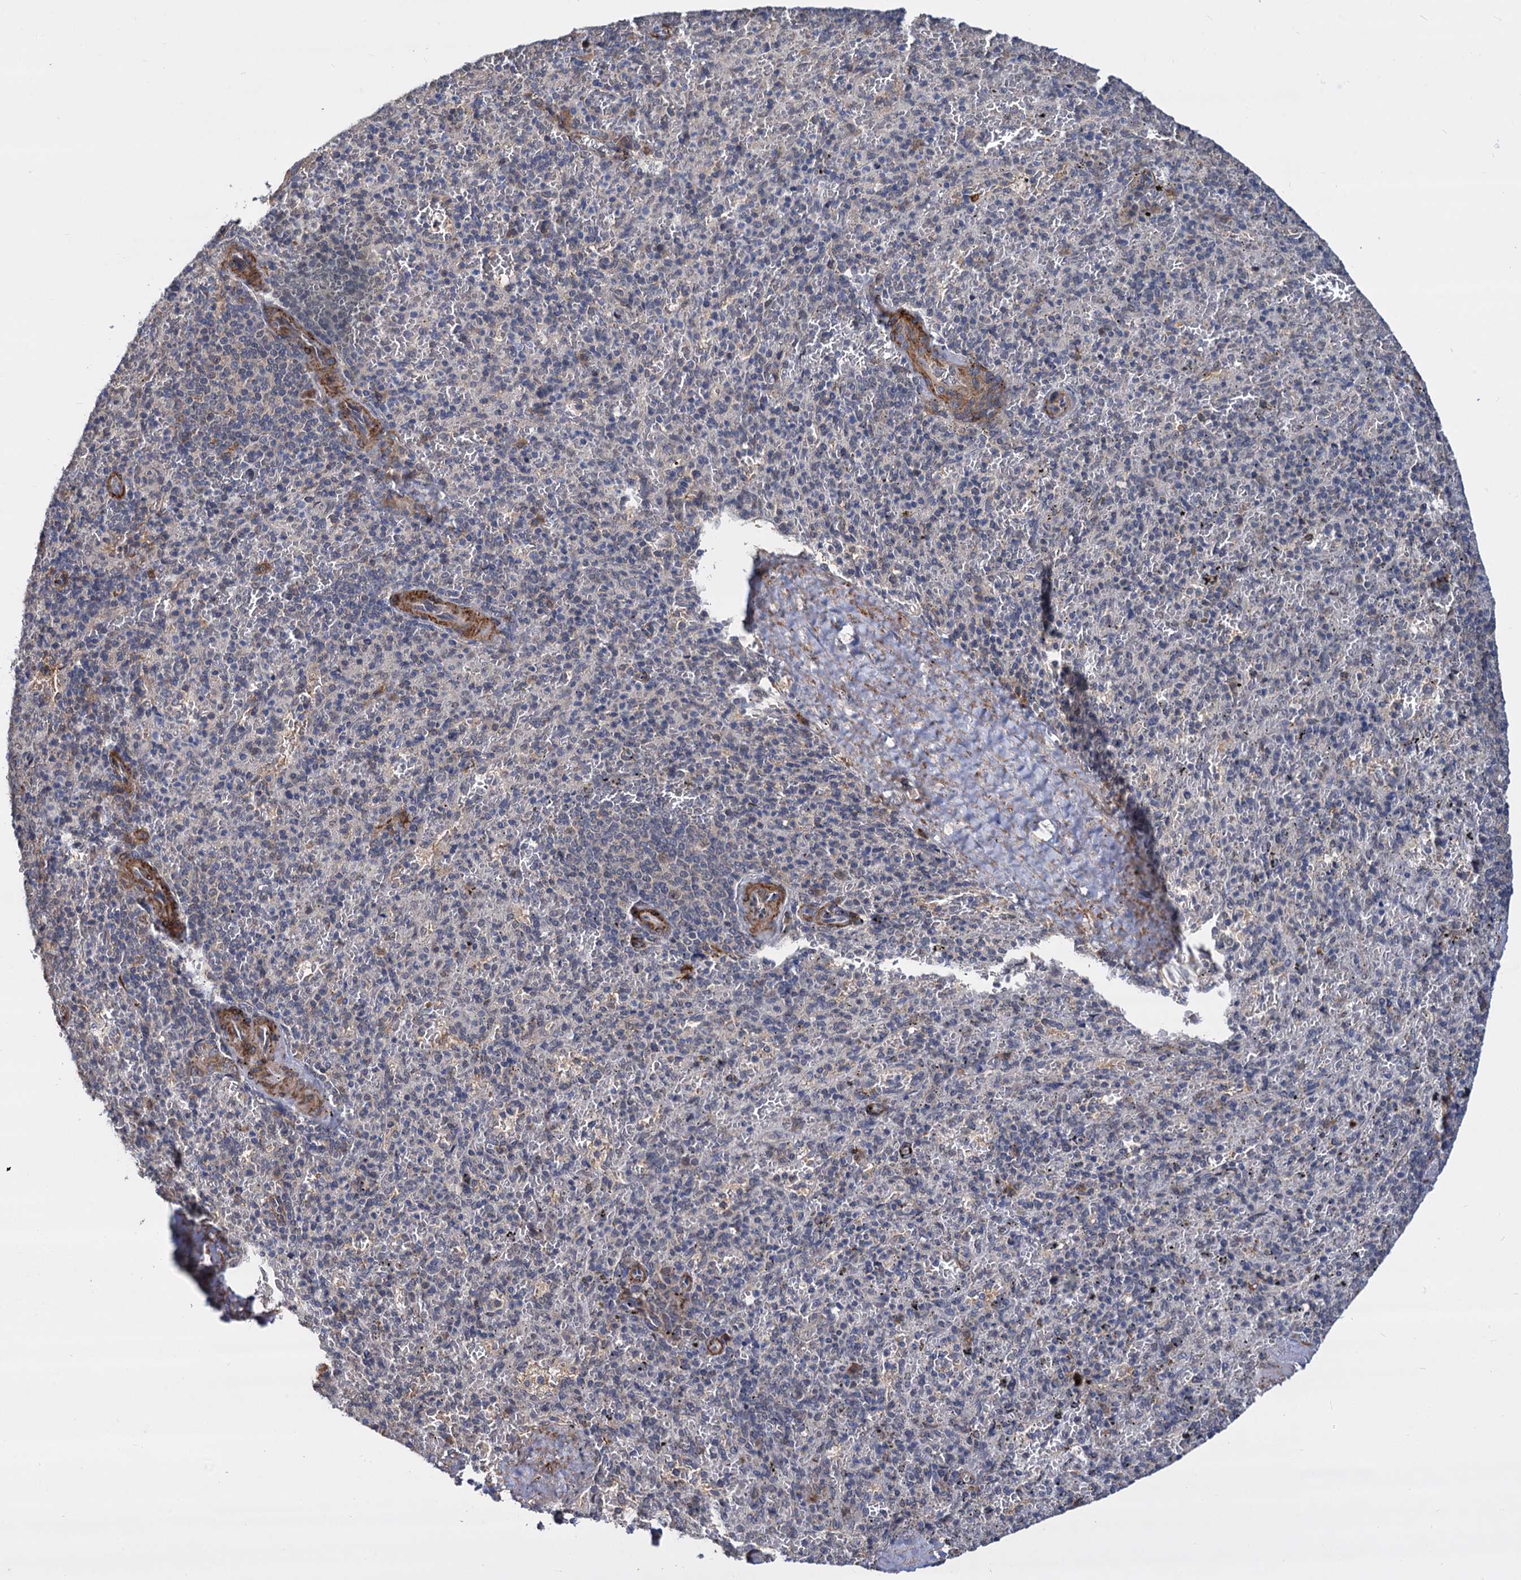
{"staining": {"intensity": "negative", "quantity": "none", "location": "none"}, "tissue": "spleen", "cell_type": "Cells in red pulp", "image_type": "normal", "snomed": [{"axis": "morphology", "description": "Normal tissue, NOS"}, {"axis": "topography", "description": "Spleen"}], "caption": "There is no significant positivity in cells in red pulp of spleen. (Immunohistochemistry (ihc), brightfield microscopy, high magnification).", "gene": "PSMD4", "patient": {"sex": "male", "age": 82}}